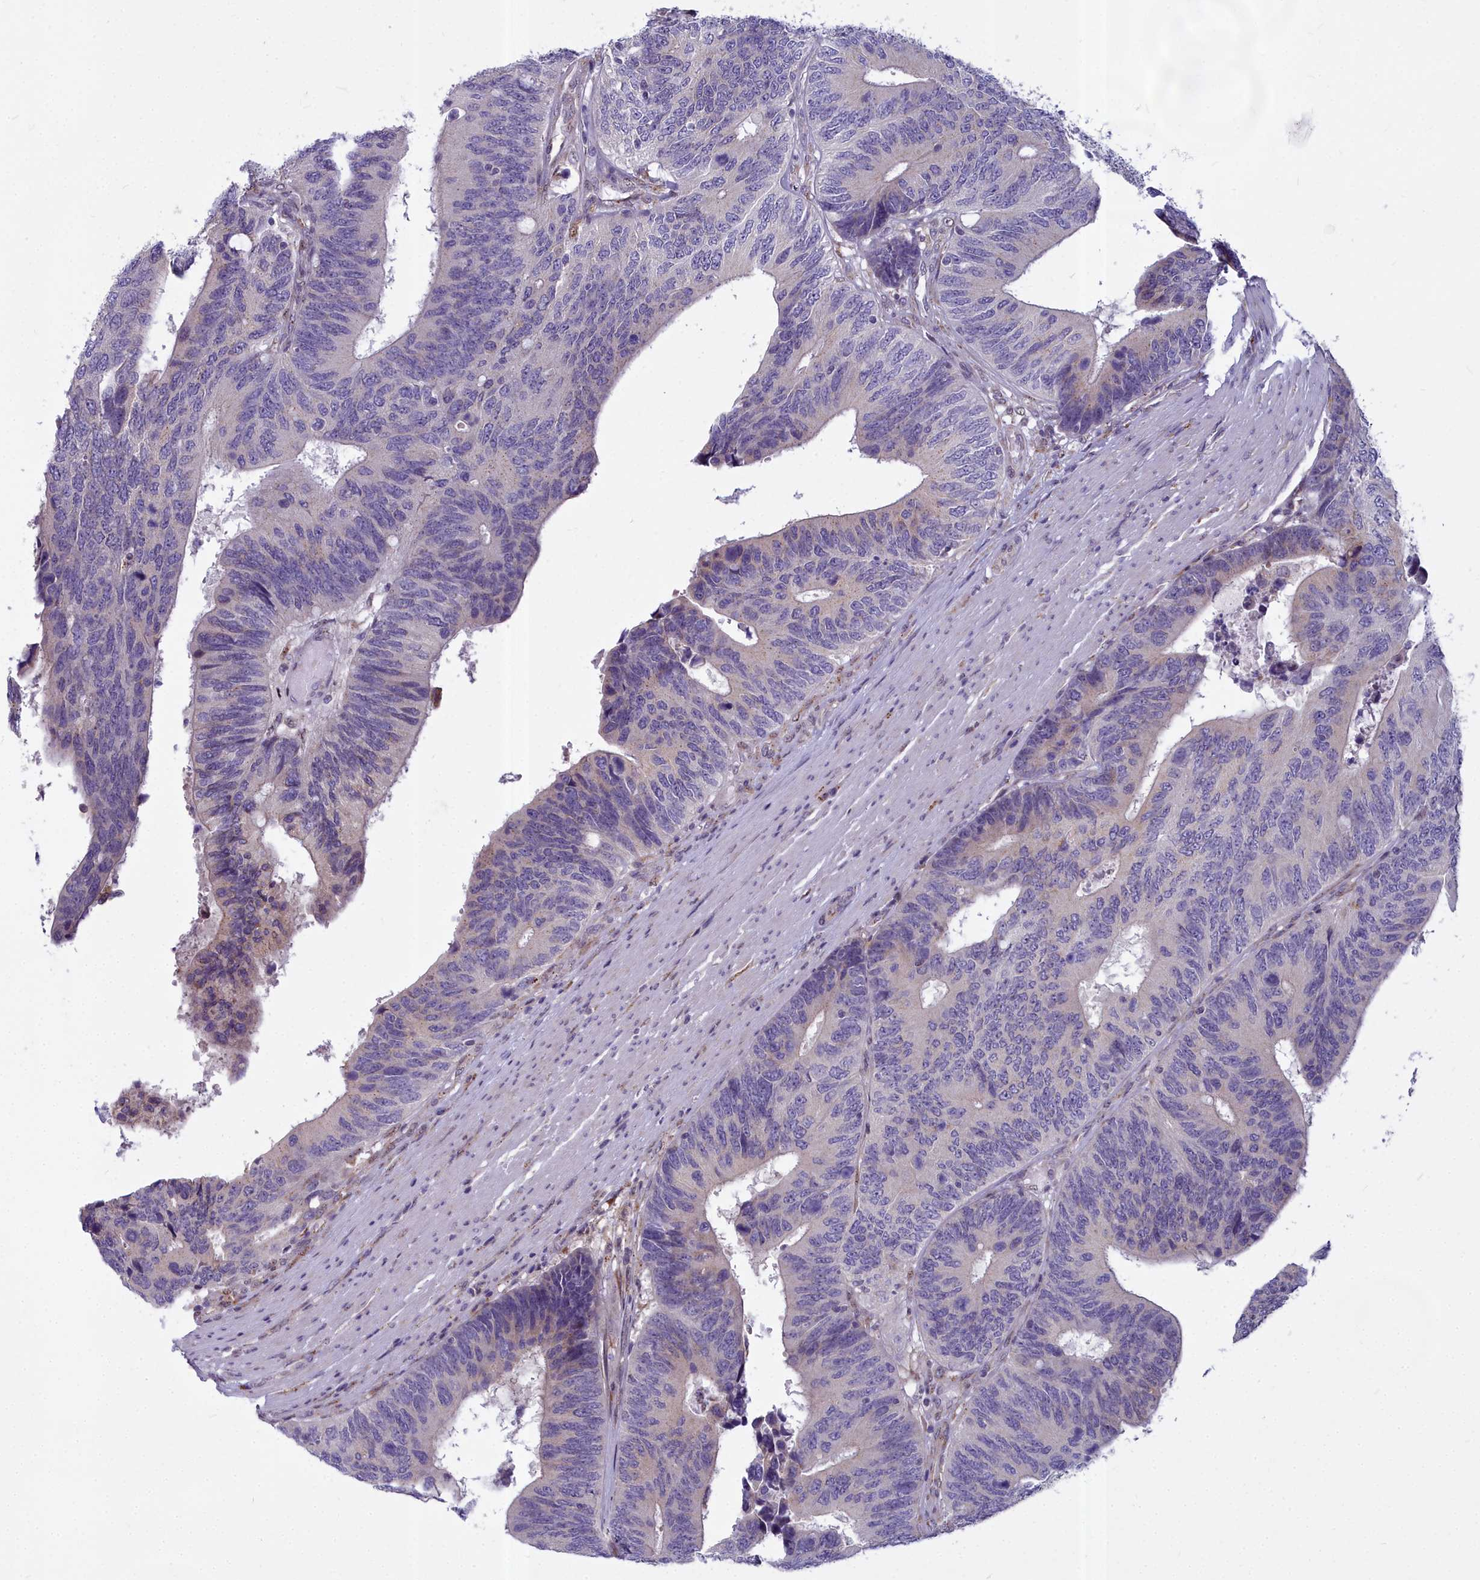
{"staining": {"intensity": "negative", "quantity": "none", "location": "none"}, "tissue": "colorectal cancer", "cell_type": "Tumor cells", "image_type": "cancer", "snomed": [{"axis": "morphology", "description": "Adenocarcinoma, NOS"}, {"axis": "topography", "description": "Colon"}], "caption": "Colorectal adenocarcinoma was stained to show a protein in brown. There is no significant staining in tumor cells. Brightfield microscopy of immunohistochemistry stained with DAB (3,3'-diaminobenzidine) (brown) and hematoxylin (blue), captured at high magnification.", "gene": "WDPCP", "patient": {"sex": "male", "age": 87}}